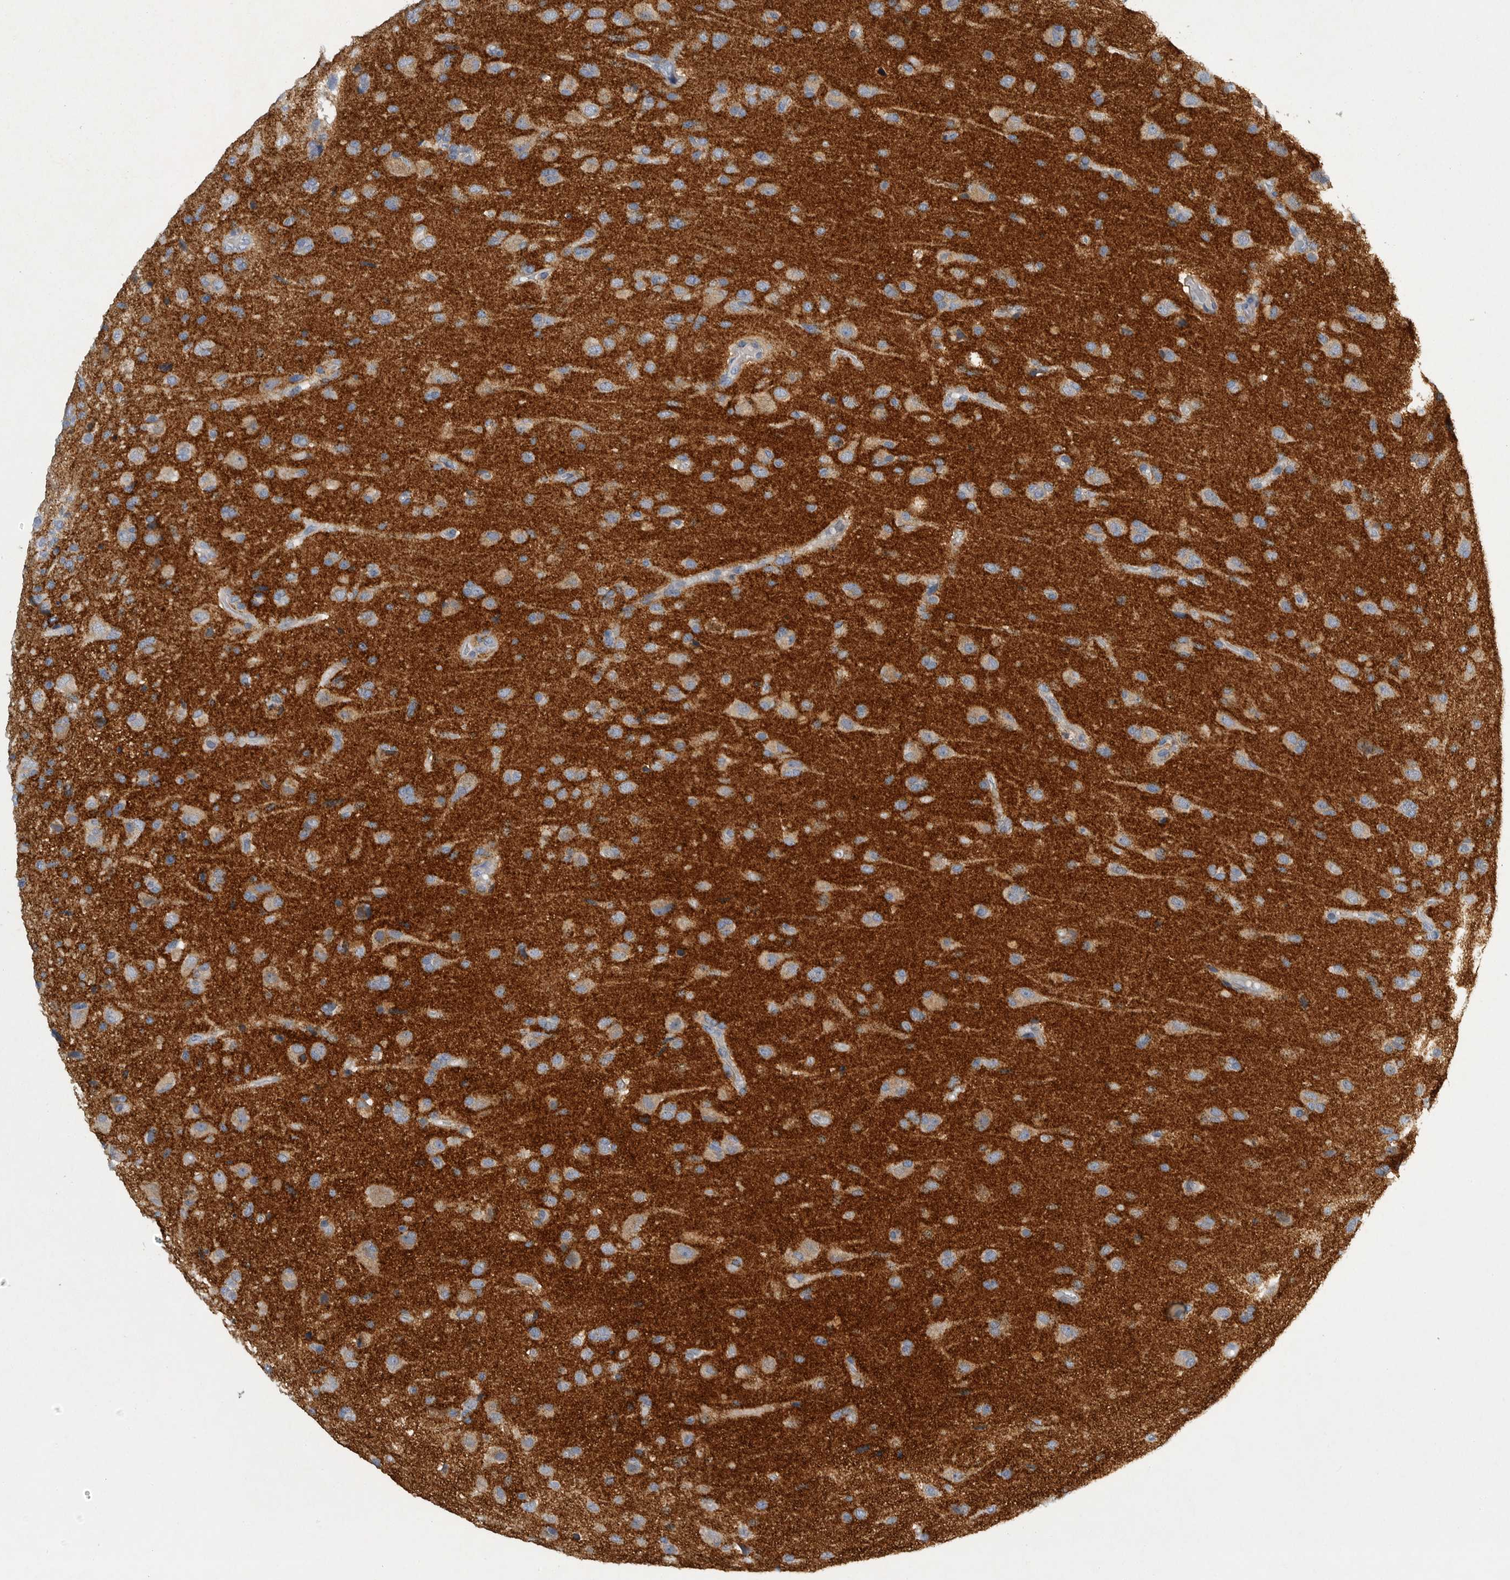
{"staining": {"intensity": "negative", "quantity": "none", "location": "none"}, "tissue": "glioma", "cell_type": "Tumor cells", "image_type": "cancer", "snomed": [{"axis": "morphology", "description": "Glioma, malignant, High grade"}, {"axis": "topography", "description": "Brain"}], "caption": "High magnification brightfield microscopy of glioma stained with DAB (brown) and counterstained with hematoxylin (blue): tumor cells show no significant positivity.", "gene": "EDEM3", "patient": {"sex": "male", "age": 72}}